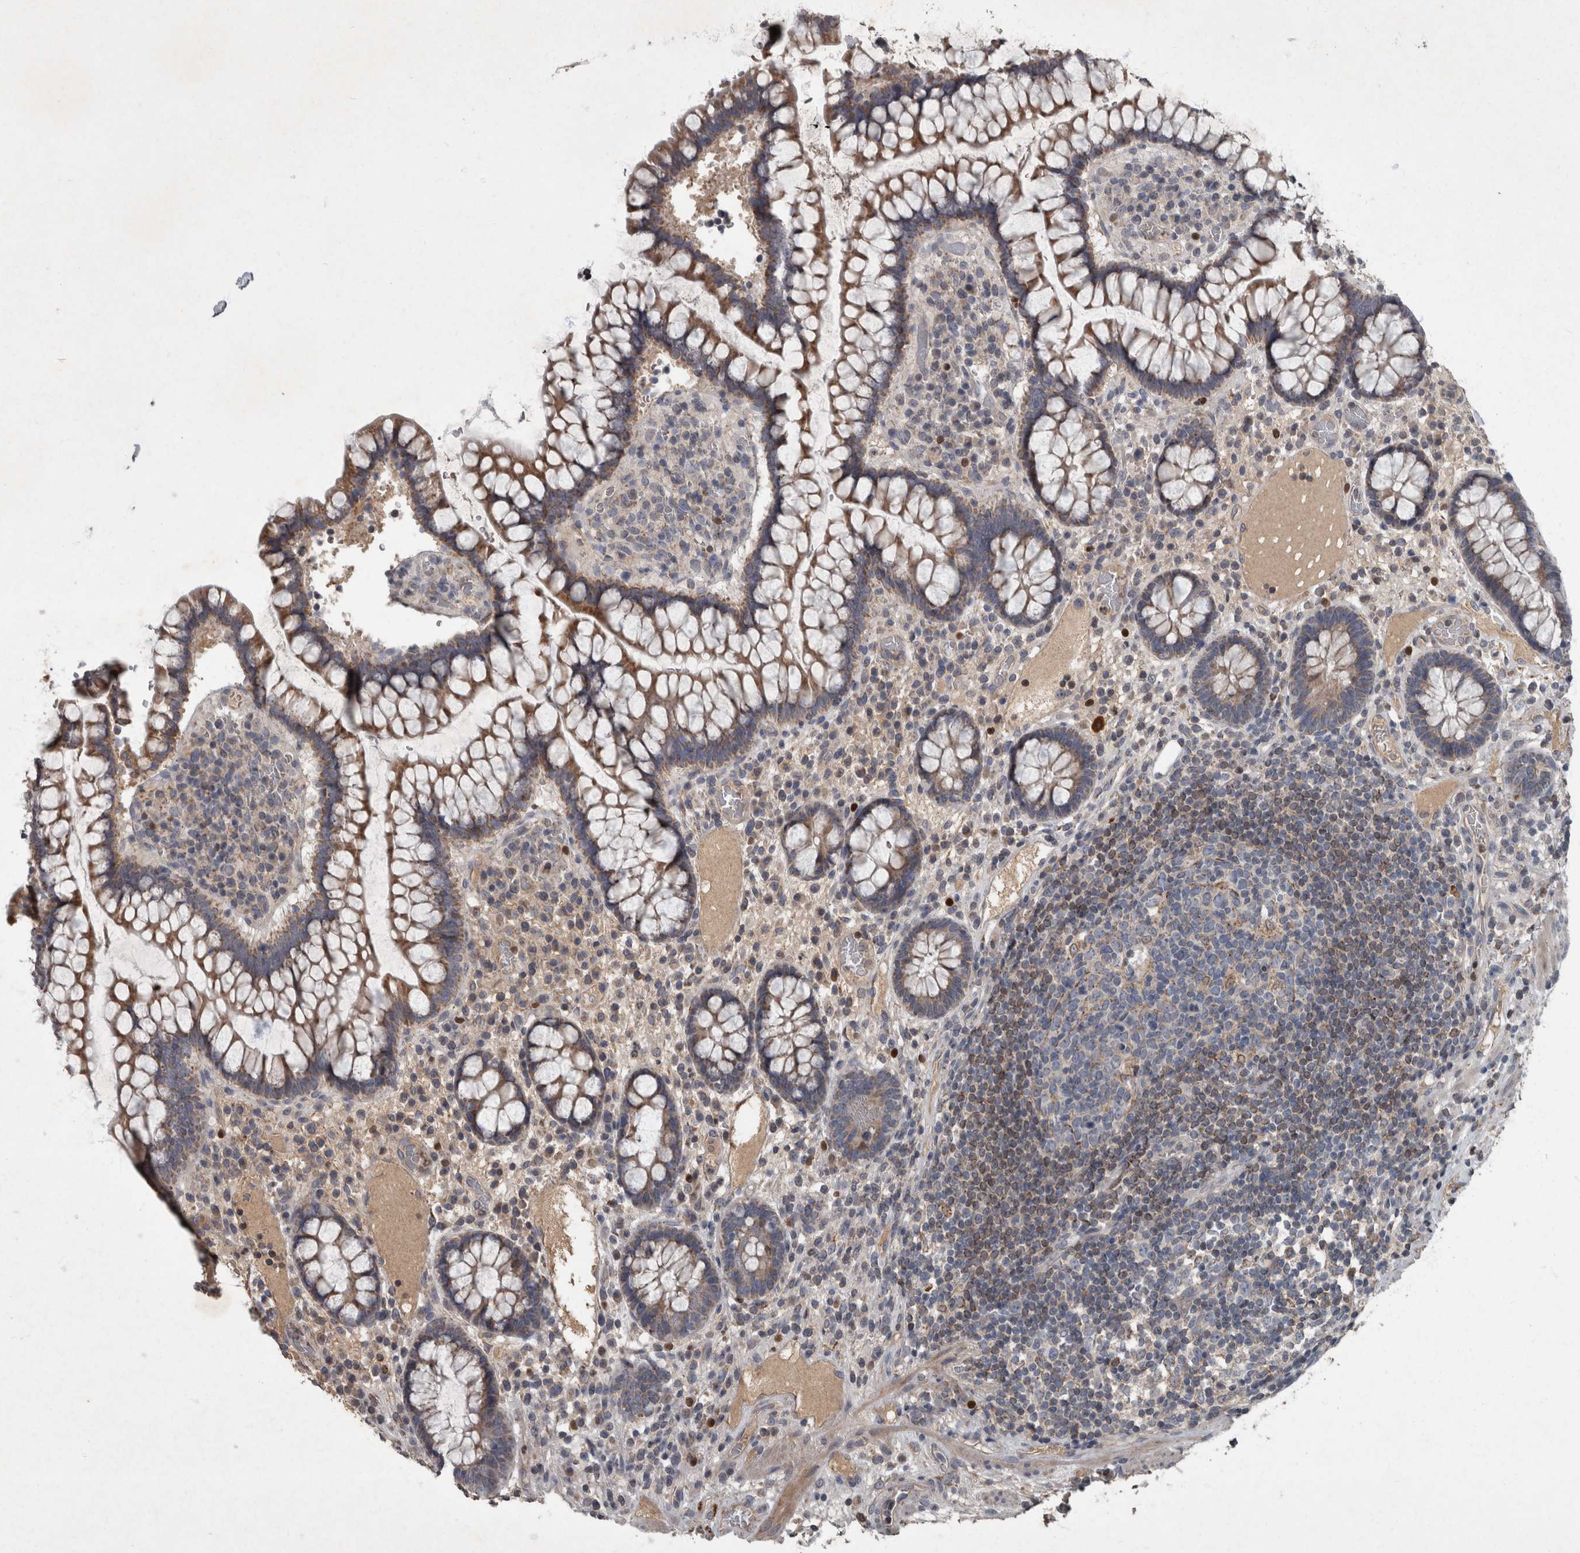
{"staining": {"intensity": "weak", "quantity": ">75%", "location": "cytoplasmic/membranous"}, "tissue": "colon", "cell_type": "Endothelial cells", "image_type": "normal", "snomed": [{"axis": "morphology", "description": "Normal tissue, NOS"}, {"axis": "topography", "description": "Colon"}], "caption": "Human colon stained with a protein marker reveals weak staining in endothelial cells.", "gene": "PPP1R3C", "patient": {"sex": "female", "age": 79}}